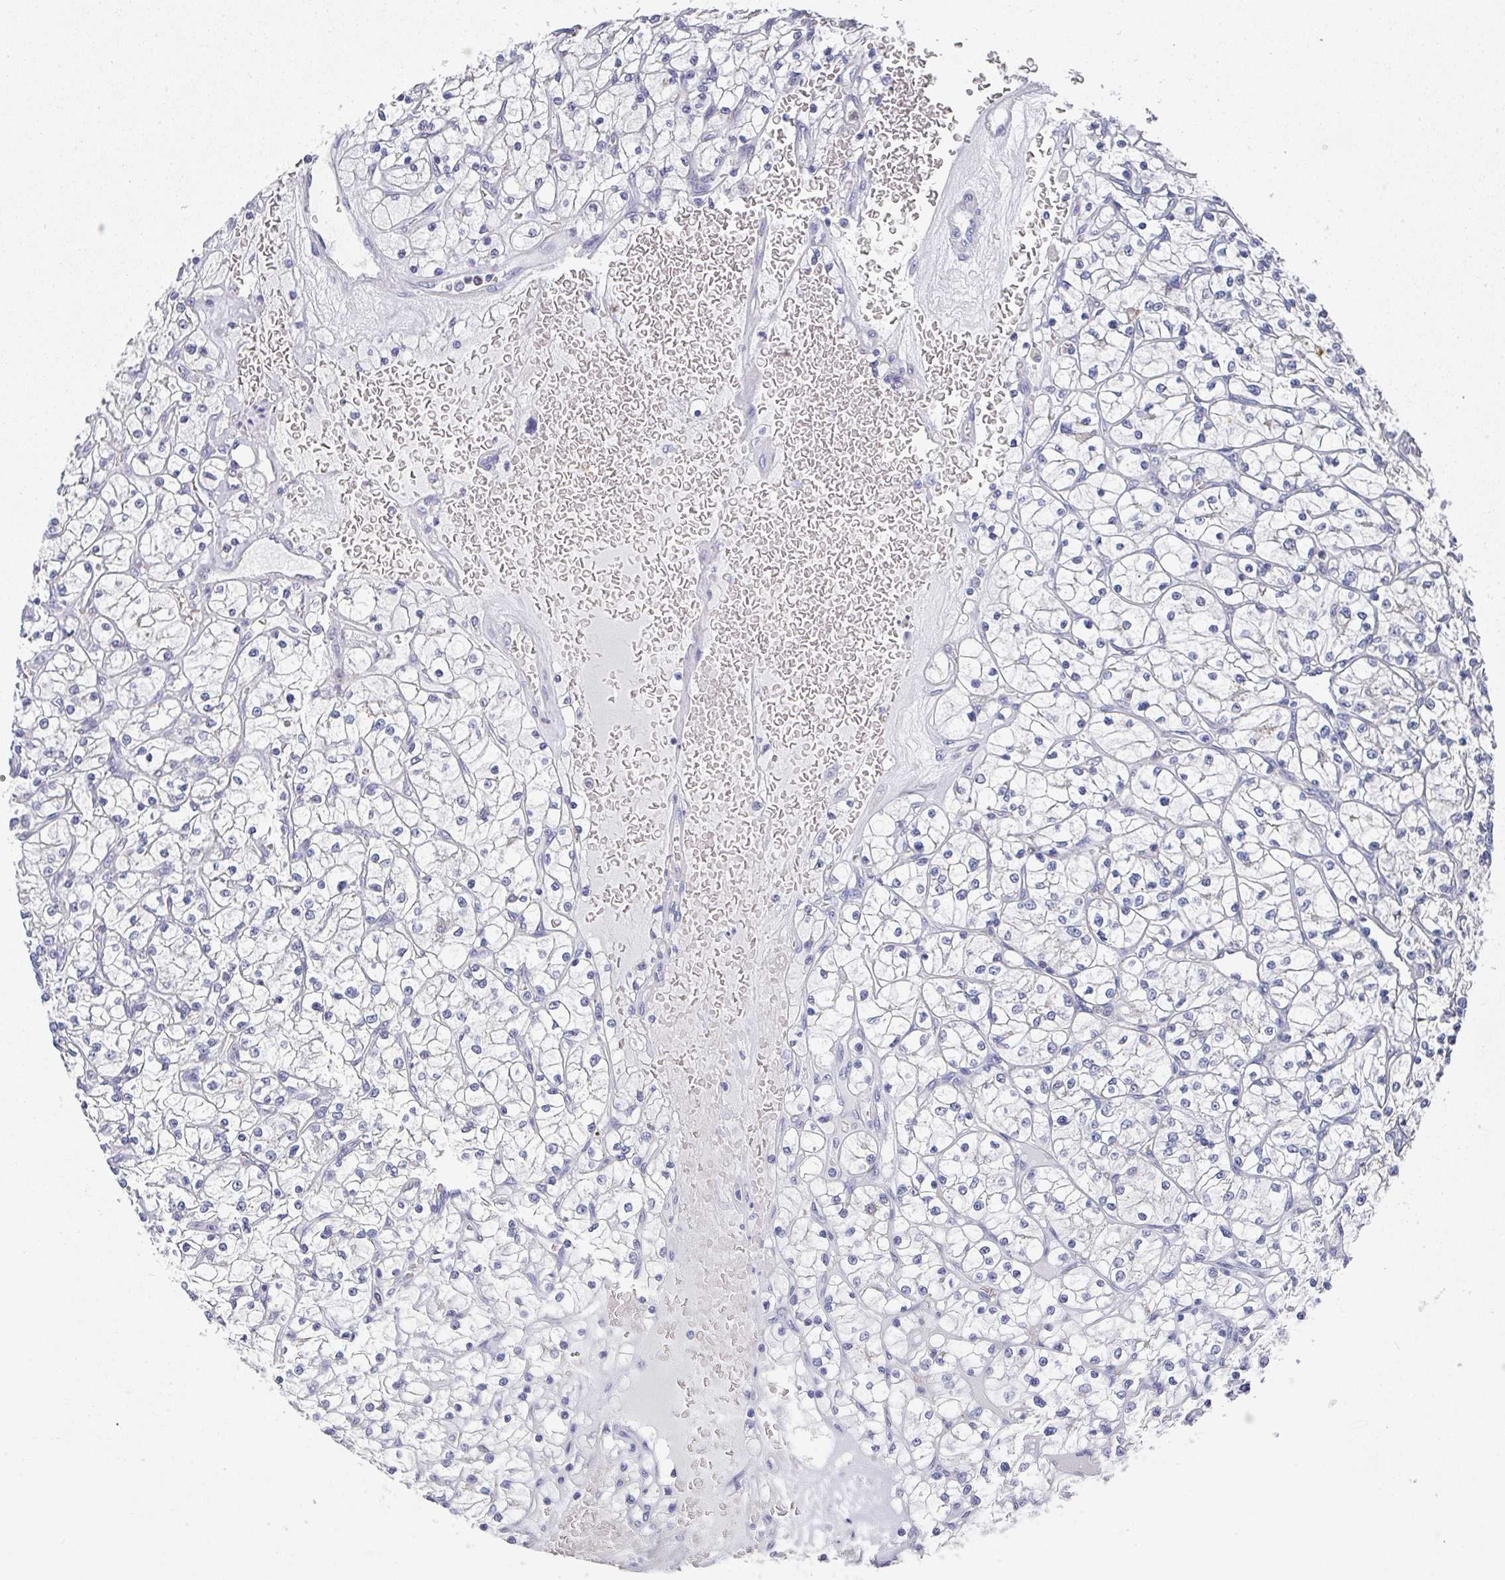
{"staining": {"intensity": "negative", "quantity": "none", "location": "none"}, "tissue": "renal cancer", "cell_type": "Tumor cells", "image_type": "cancer", "snomed": [{"axis": "morphology", "description": "Adenocarcinoma, NOS"}, {"axis": "topography", "description": "Kidney"}], "caption": "The image demonstrates no significant expression in tumor cells of renal adenocarcinoma. The staining was performed using DAB (3,3'-diaminobenzidine) to visualize the protein expression in brown, while the nuclei were stained in blue with hematoxylin (Magnification: 20x).", "gene": "NCF1", "patient": {"sex": "female", "age": 64}}